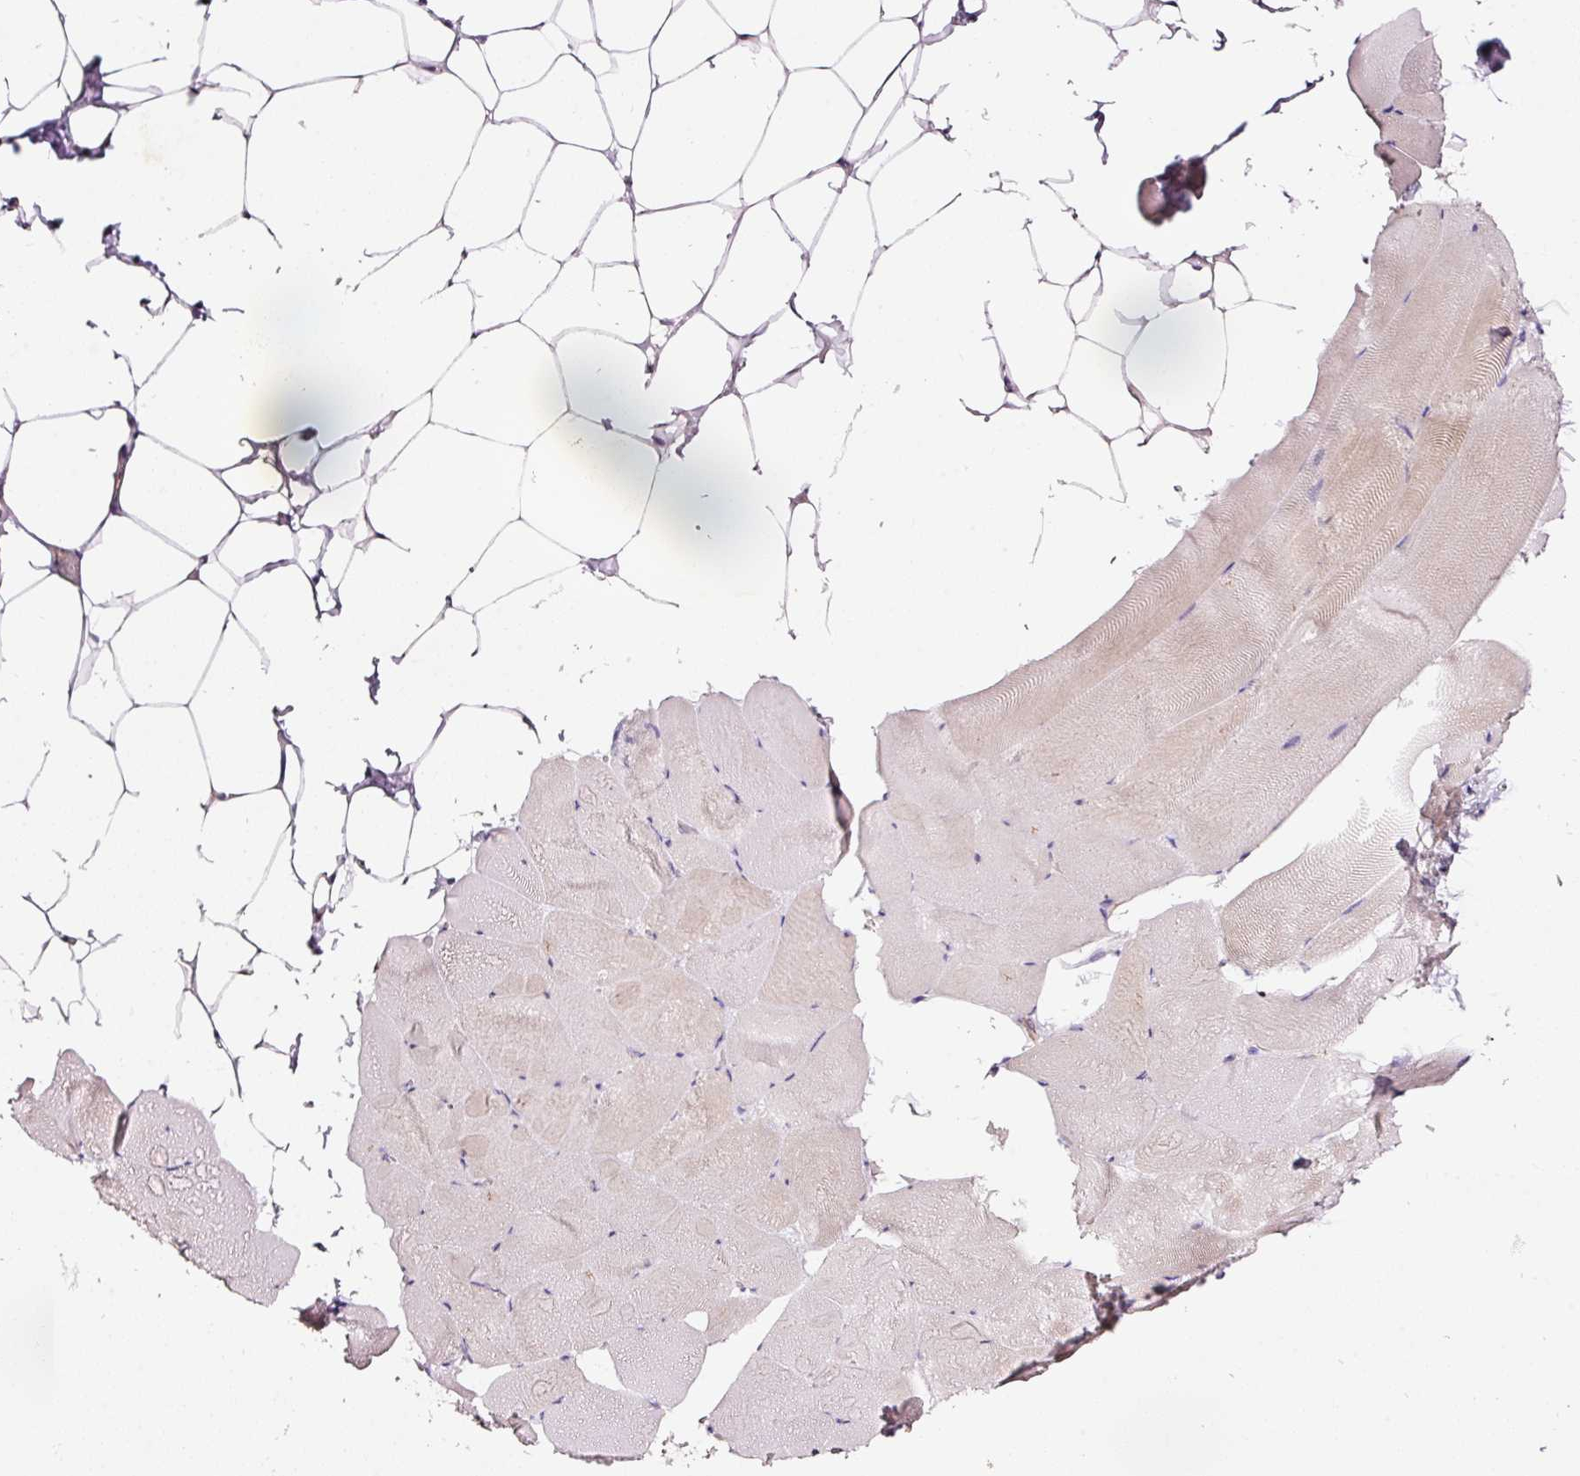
{"staining": {"intensity": "negative", "quantity": "none", "location": "none"}, "tissue": "skeletal muscle", "cell_type": "Myocytes", "image_type": "normal", "snomed": [{"axis": "morphology", "description": "Normal tissue, NOS"}, {"axis": "topography", "description": "Skeletal muscle"}], "caption": "Skeletal muscle stained for a protein using immunohistochemistry (IHC) displays no expression myocytes.", "gene": "ABCB4", "patient": {"sex": "female", "age": 64}}